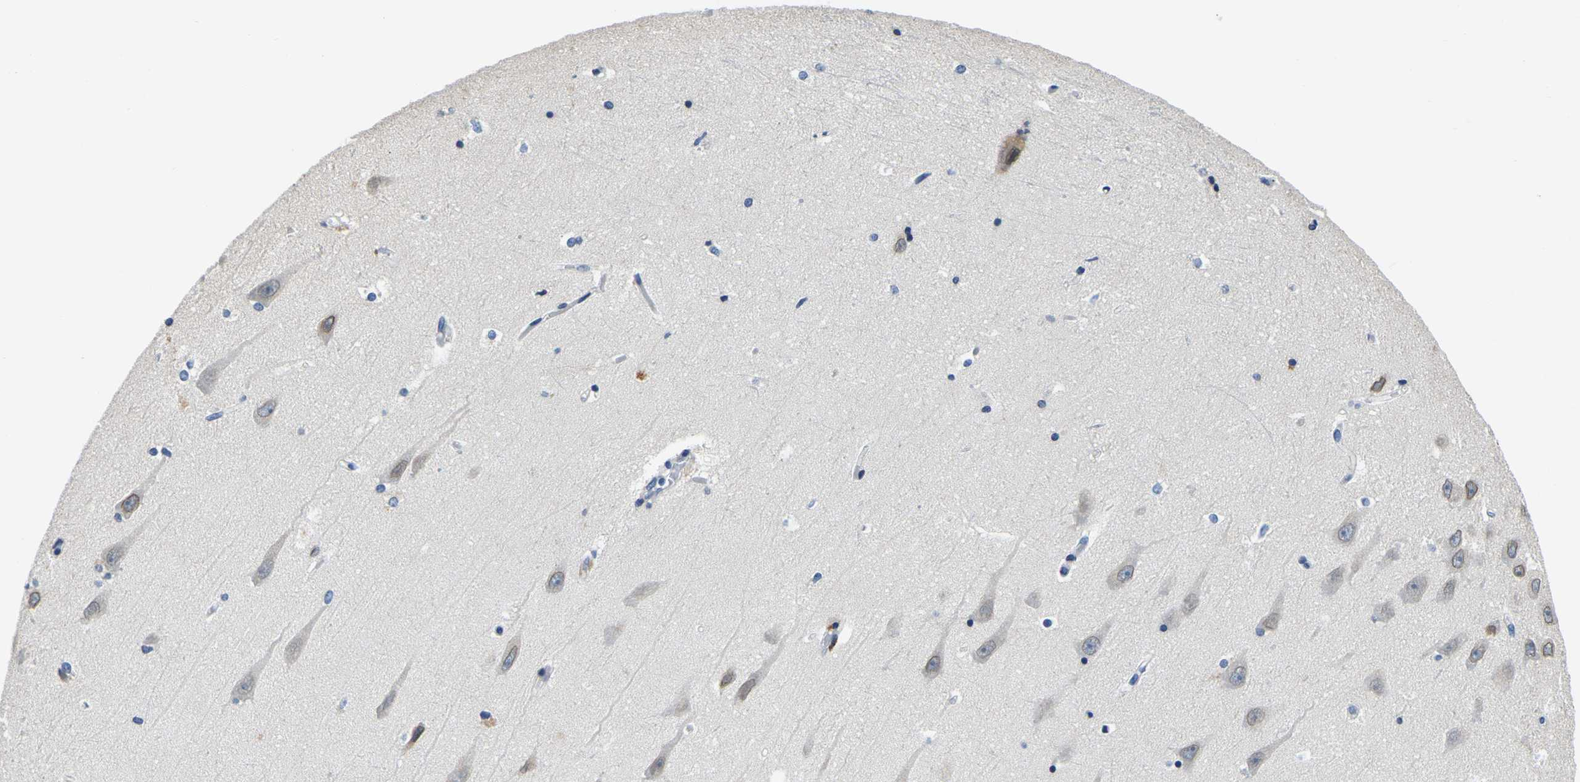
{"staining": {"intensity": "negative", "quantity": "none", "location": "none"}, "tissue": "hippocampus", "cell_type": "Glial cells", "image_type": "normal", "snomed": [{"axis": "morphology", "description": "Normal tissue, NOS"}, {"axis": "topography", "description": "Hippocampus"}], "caption": "Immunohistochemistry of normal human hippocampus demonstrates no positivity in glial cells.", "gene": "RANBP2", "patient": {"sex": "male", "age": 45}}